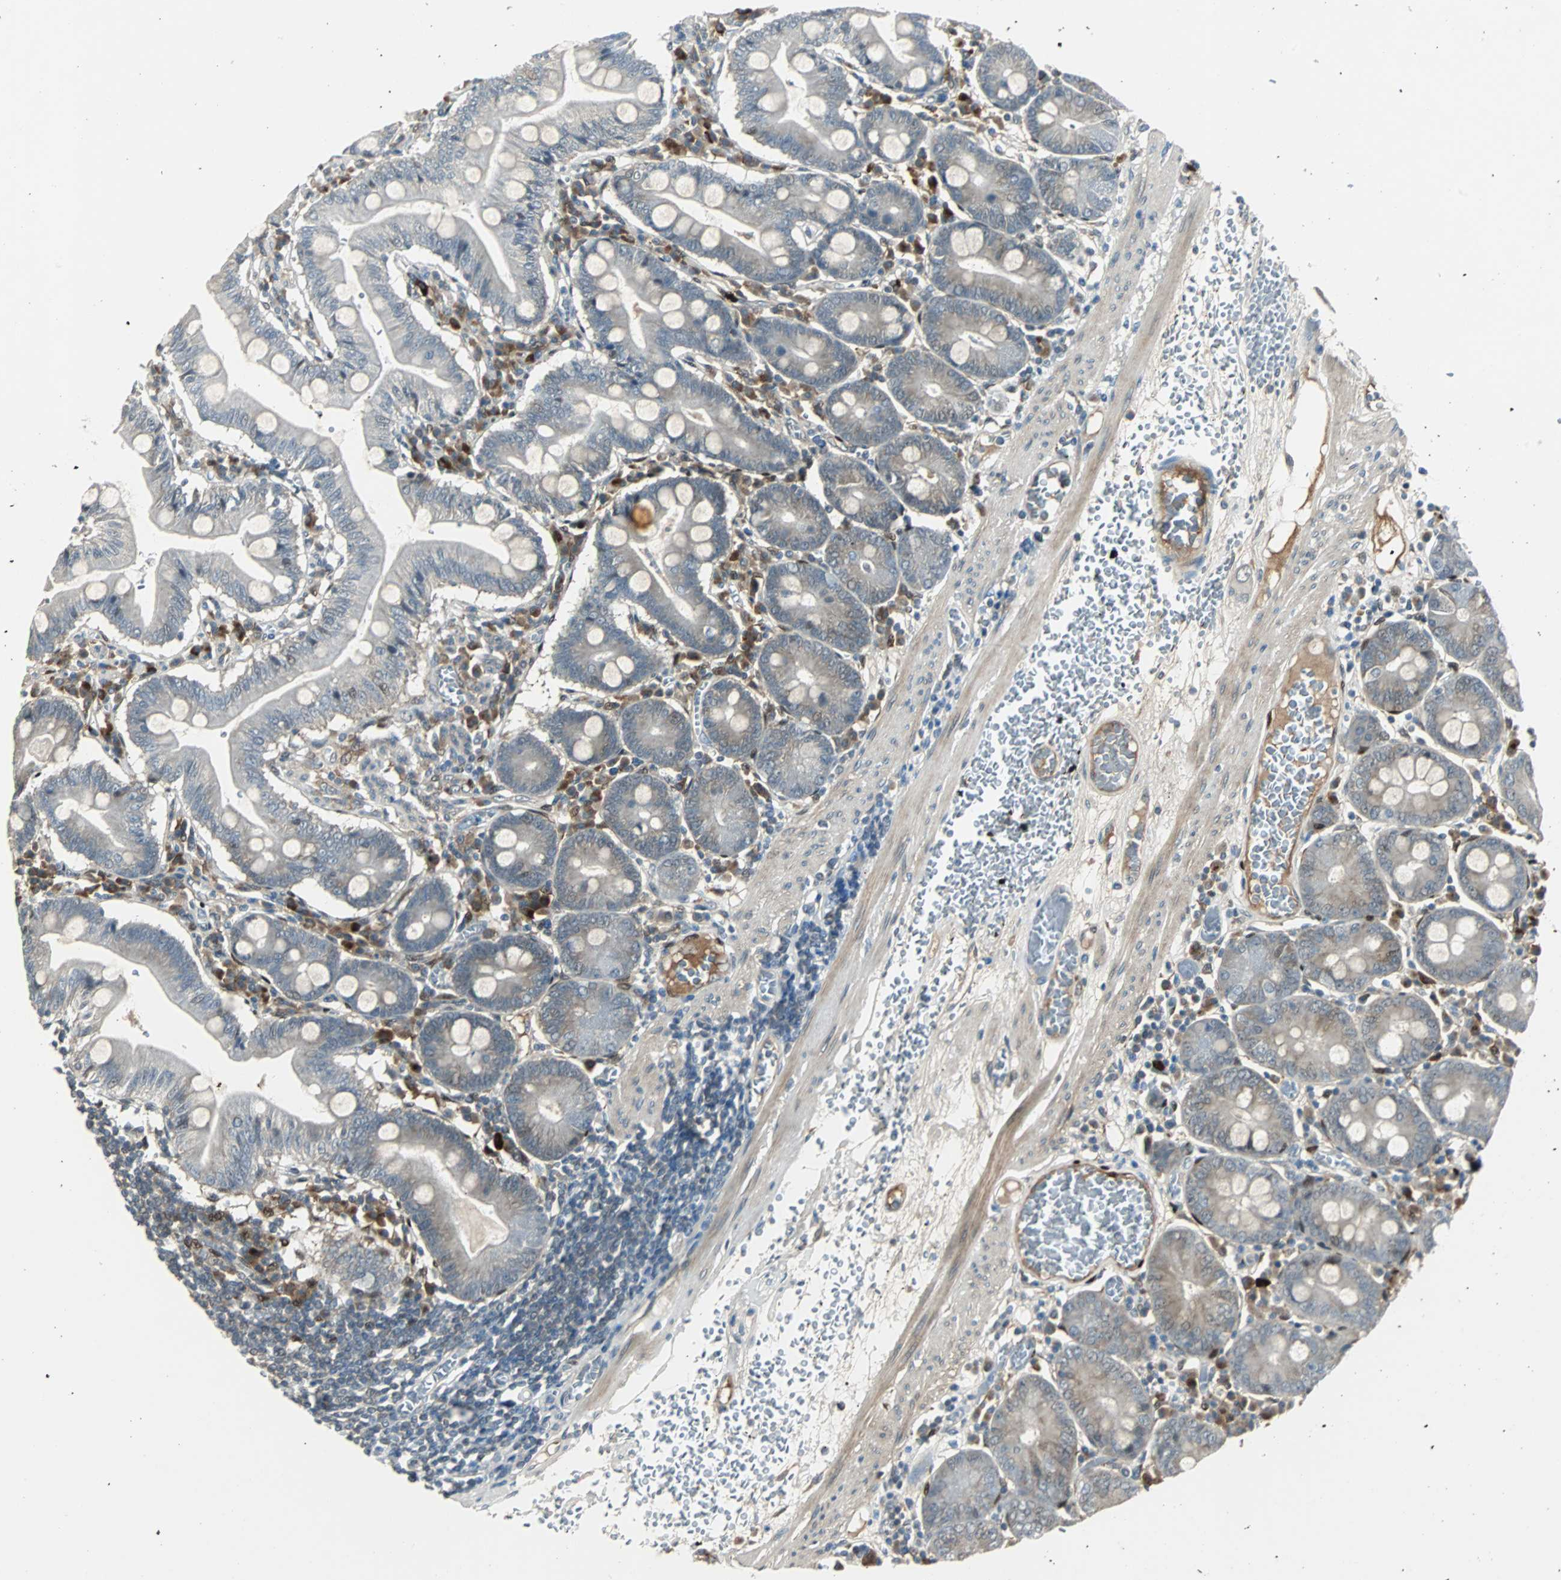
{"staining": {"intensity": "weak", "quantity": "25%-75%", "location": "cytoplasmic/membranous"}, "tissue": "small intestine", "cell_type": "Glandular cells", "image_type": "normal", "snomed": [{"axis": "morphology", "description": "Normal tissue, NOS"}, {"axis": "topography", "description": "Small intestine"}], "caption": "Benign small intestine was stained to show a protein in brown. There is low levels of weak cytoplasmic/membranous positivity in about 25%-75% of glandular cells. (DAB (3,3'-diaminobenzidine) = brown stain, brightfield microscopy at high magnification).", "gene": "FHL2", "patient": {"sex": "male", "age": 71}}